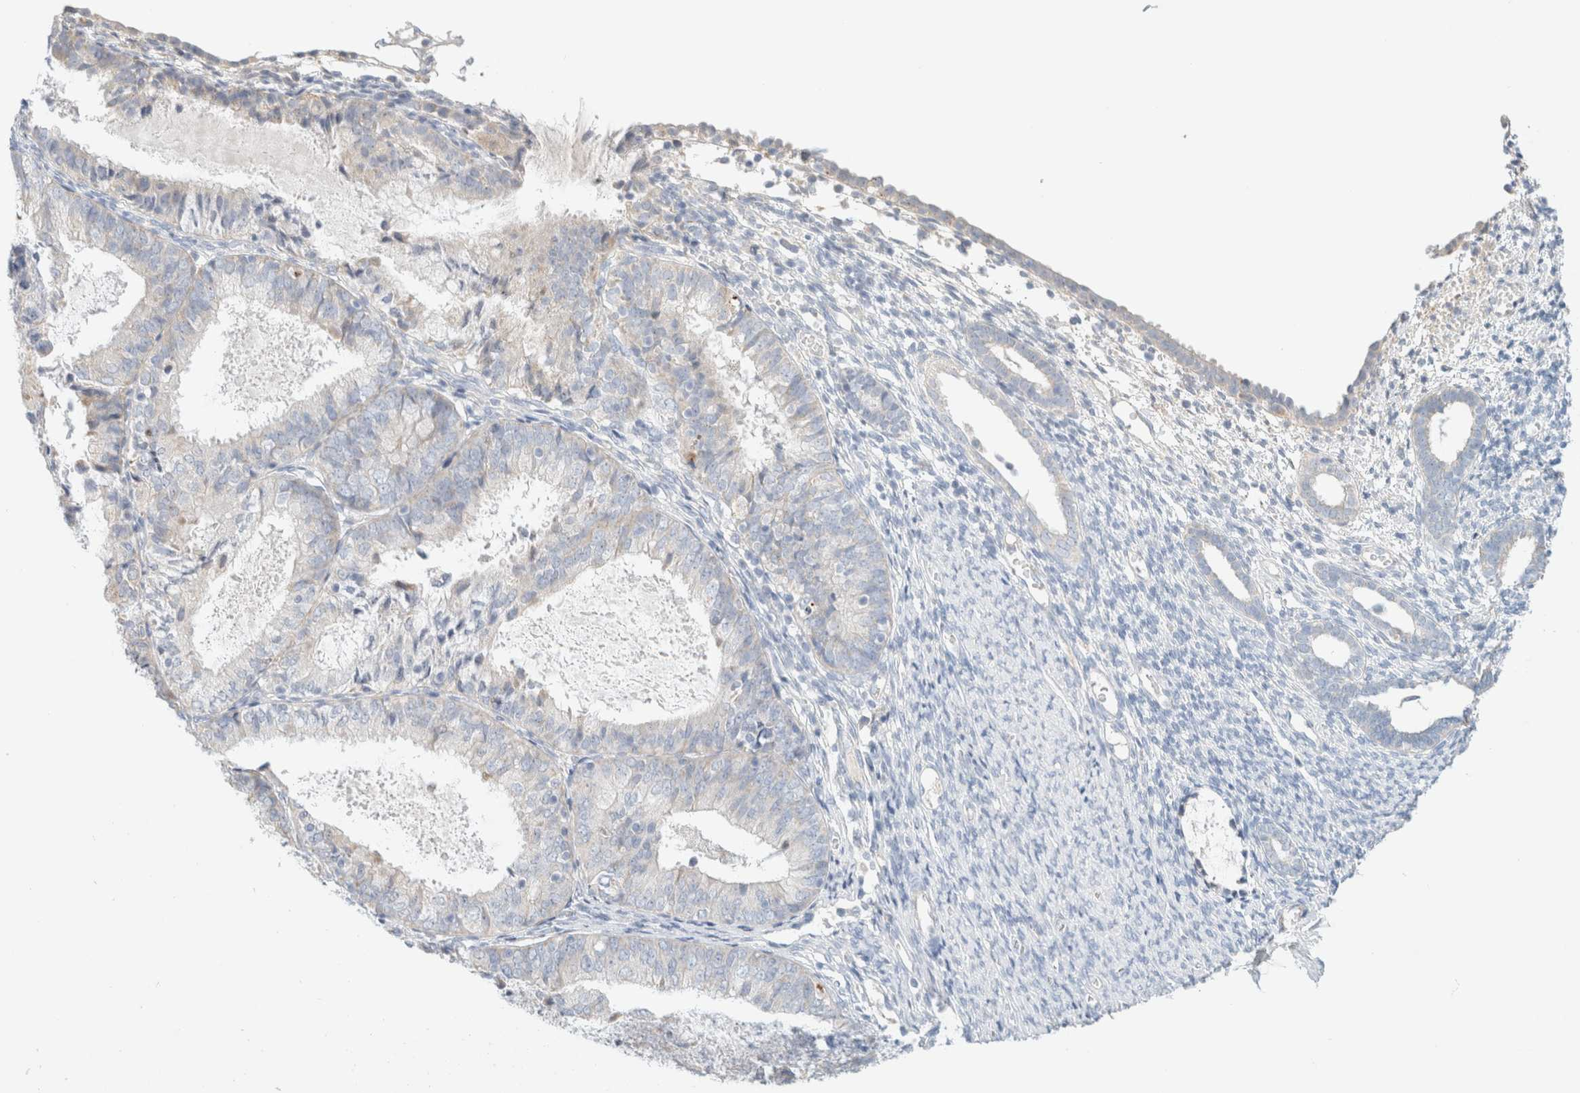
{"staining": {"intensity": "negative", "quantity": "none", "location": "none"}, "tissue": "endometrium", "cell_type": "Cells in endometrial stroma", "image_type": "normal", "snomed": [{"axis": "morphology", "description": "Normal tissue, NOS"}, {"axis": "morphology", "description": "Adenocarcinoma, NOS"}, {"axis": "topography", "description": "Endometrium"}], "caption": "Micrograph shows no significant protein staining in cells in endometrial stroma of unremarkable endometrium. Nuclei are stained in blue.", "gene": "HEXD", "patient": {"sex": "female", "age": 57}}